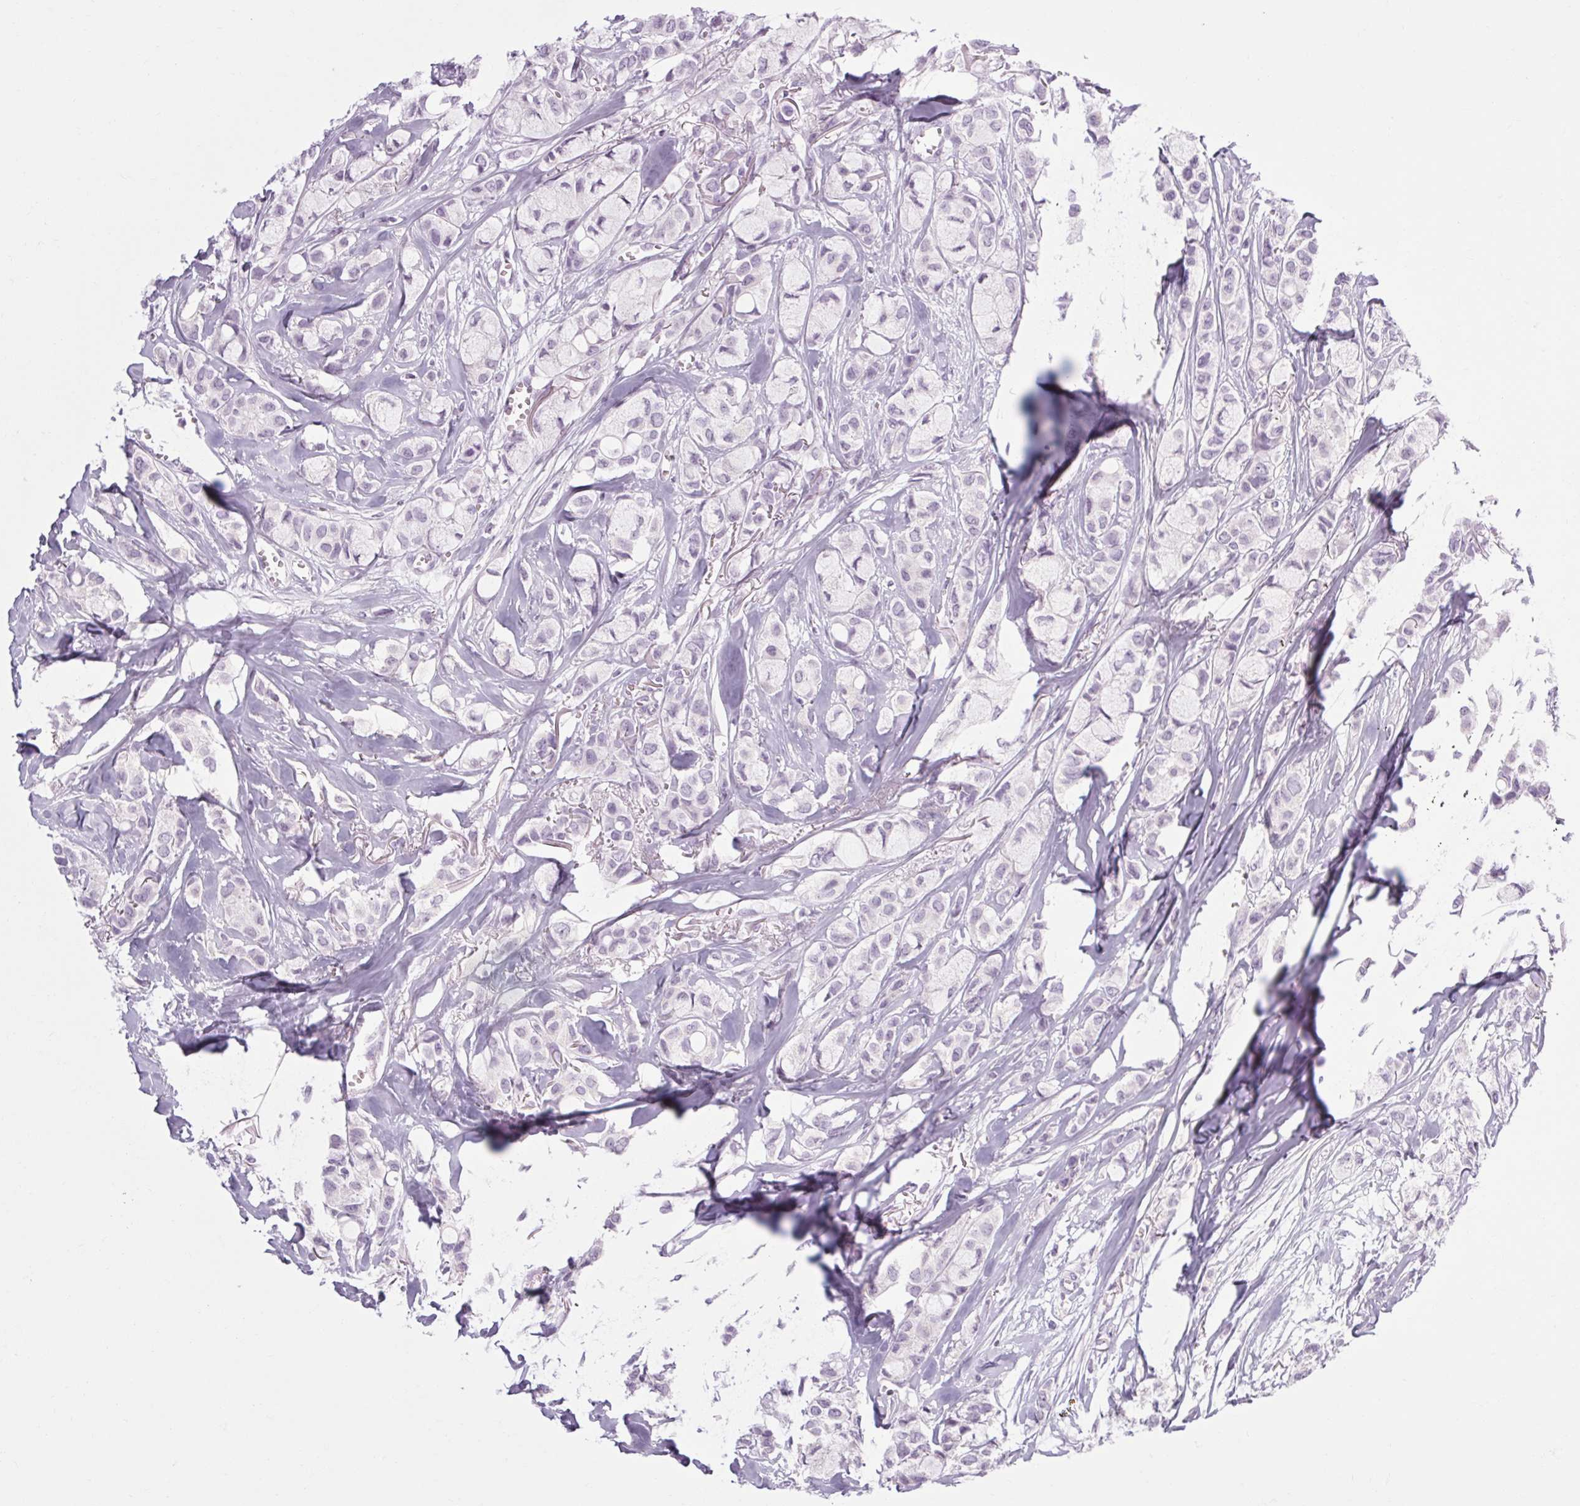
{"staining": {"intensity": "negative", "quantity": "none", "location": "none"}, "tissue": "breast cancer", "cell_type": "Tumor cells", "image_type": "cancer", "snomed": [{"axis": "morphology", "description": "Duct carcinoma"}, {"axis": "topography", "description": "Breast"}], "caption": "Tumor cells are negative for brown protein staining in breast cancer.", "gene": "POMC", "patient": {"sex": "female", "age": 85}}